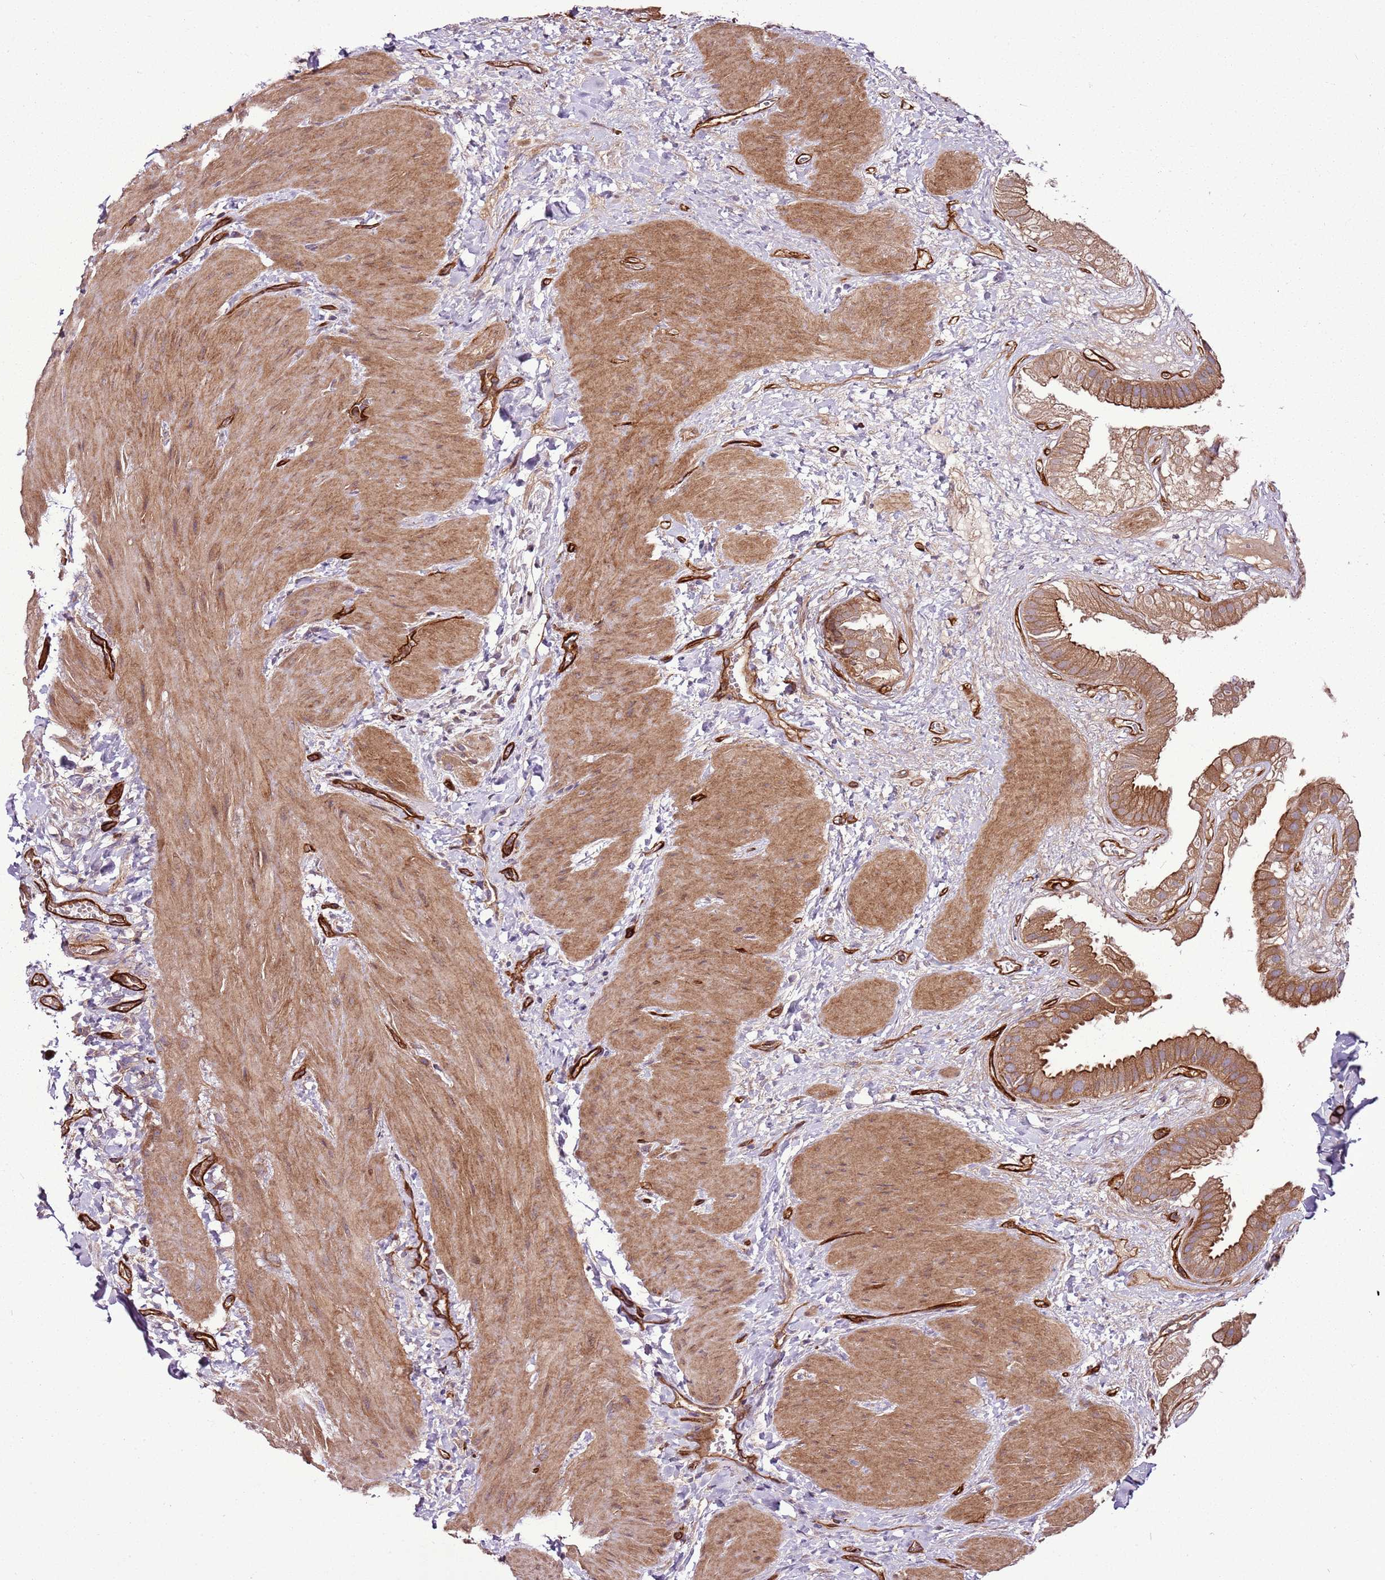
{"staining": {"intensity": "moderate", "quantity": ">75%", "location": "cytoplasmic/membranous"}, "tissue": "gallbladder", "cell_type": "Glandular cells", "image_type": "normal", "snomed": [{"axis": "morphology", "description": "Normal tissue, NOS"}, {"axis": "topography", "description": "Gallbladder"}], "caption": "Protein positivity by IHC reveals moderate cytoplasmic/membranous staining in about >75% of glandular cells in unremarkable gallbladder.", "gene": "ZNF827", "patient": {"sex": "male", "age": 55}}